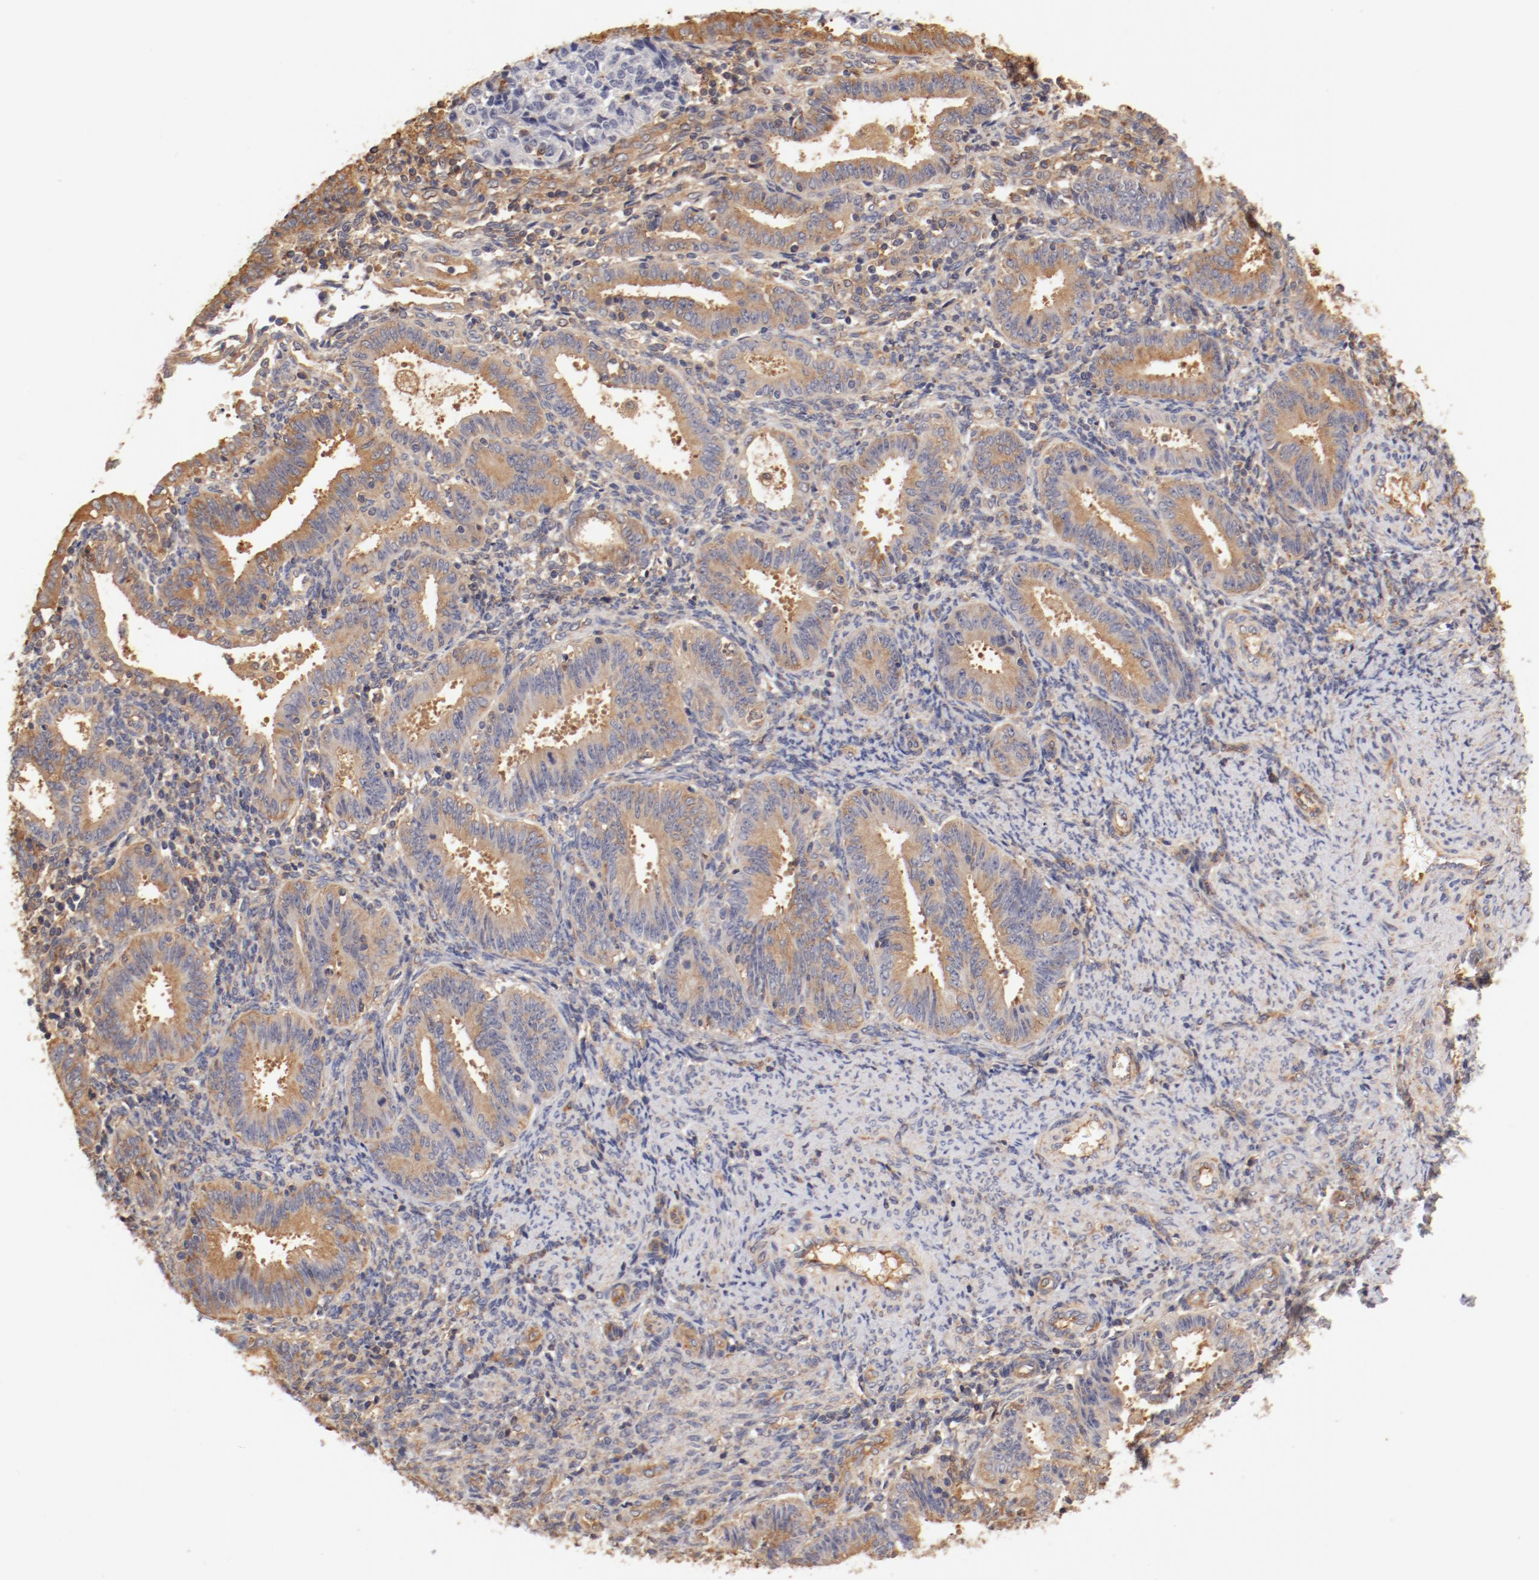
{"staining": {"intensity": "strong", "quantity": "25%-75%", "location": "cytoplasmic/membranous"}, "tissue": "endometrial cancer", "cell_type": "Tumor cells", "image_type": "cancer", "snomed": [{"axis": "morphology", "description": "Adenocarcinoma, NOS"}, {"axis": "topography", "description": "Endometrium"}], "caption": "A brown stain shows strong cytoplasmic/membranous expression of a protein in human endometrial cancer (adenocarcinoma) tumor cells. (Brightfield microscopy of DAB IHC at high magnification).", "gene": "FCMR", "patient": {"sex": "female", "age": 42}}